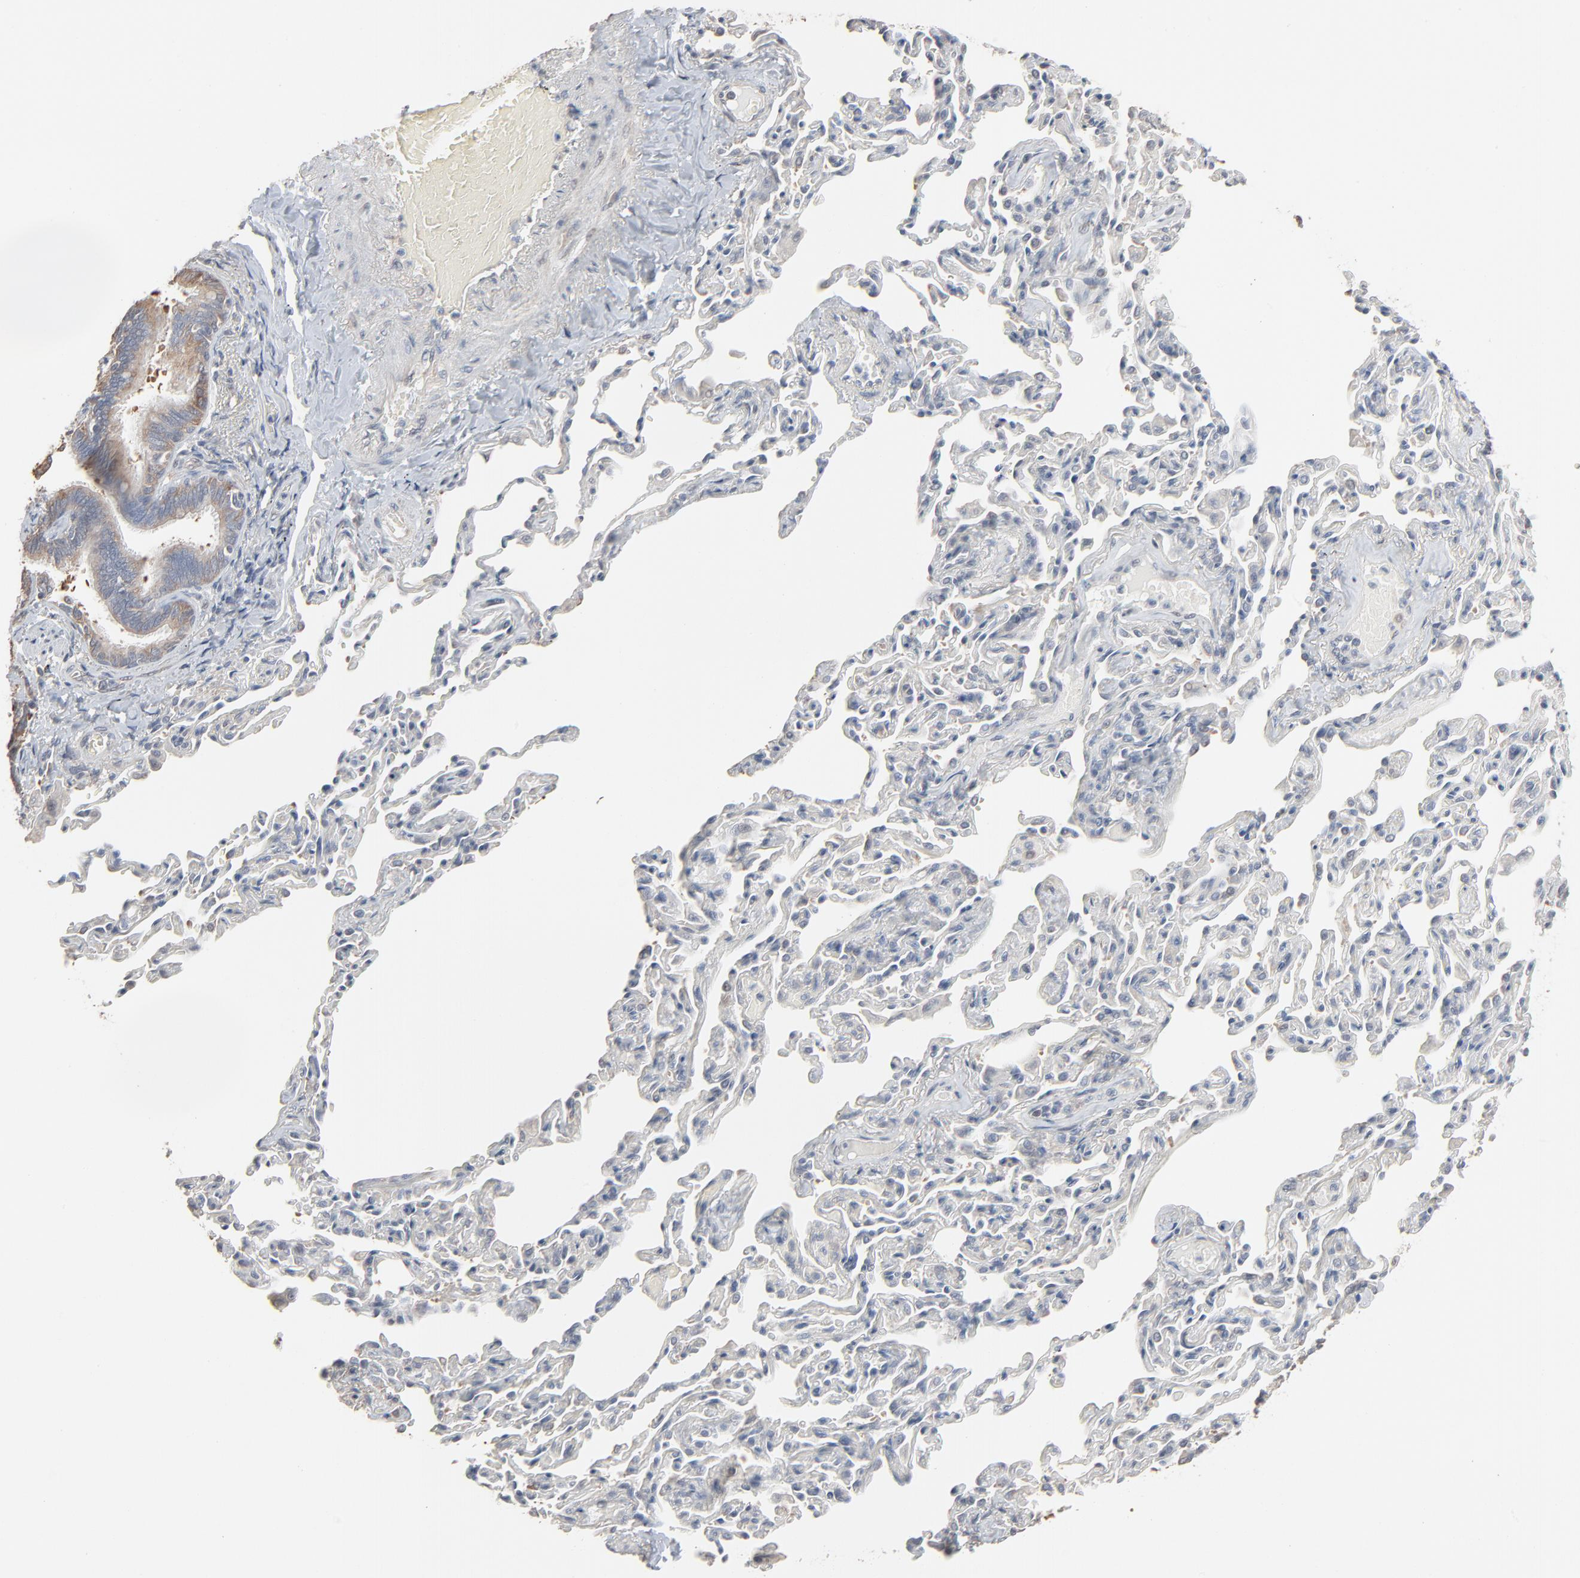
{"staining": {"intensity": "moderate", "quantity": ">75%", "location": "none"}, "tissue": "bronchus", "cell_type": "Respiratory epithelial cells", "image_type": "normal", "snomed": [{"axis": "morphology", "description": "Normal tissue, NOS"}, {"axis": "topography", "description": "Lung"}], "caption": "A high-resolution micrograph shows IHC staining of unremarkable bronchus, which exhibits moderate None positivity in about >75% of respiratory epithelial cells. Nuclei are stained in blue.", "gene": "CCT5", "patient": {"sex": "male", "age": 64}}